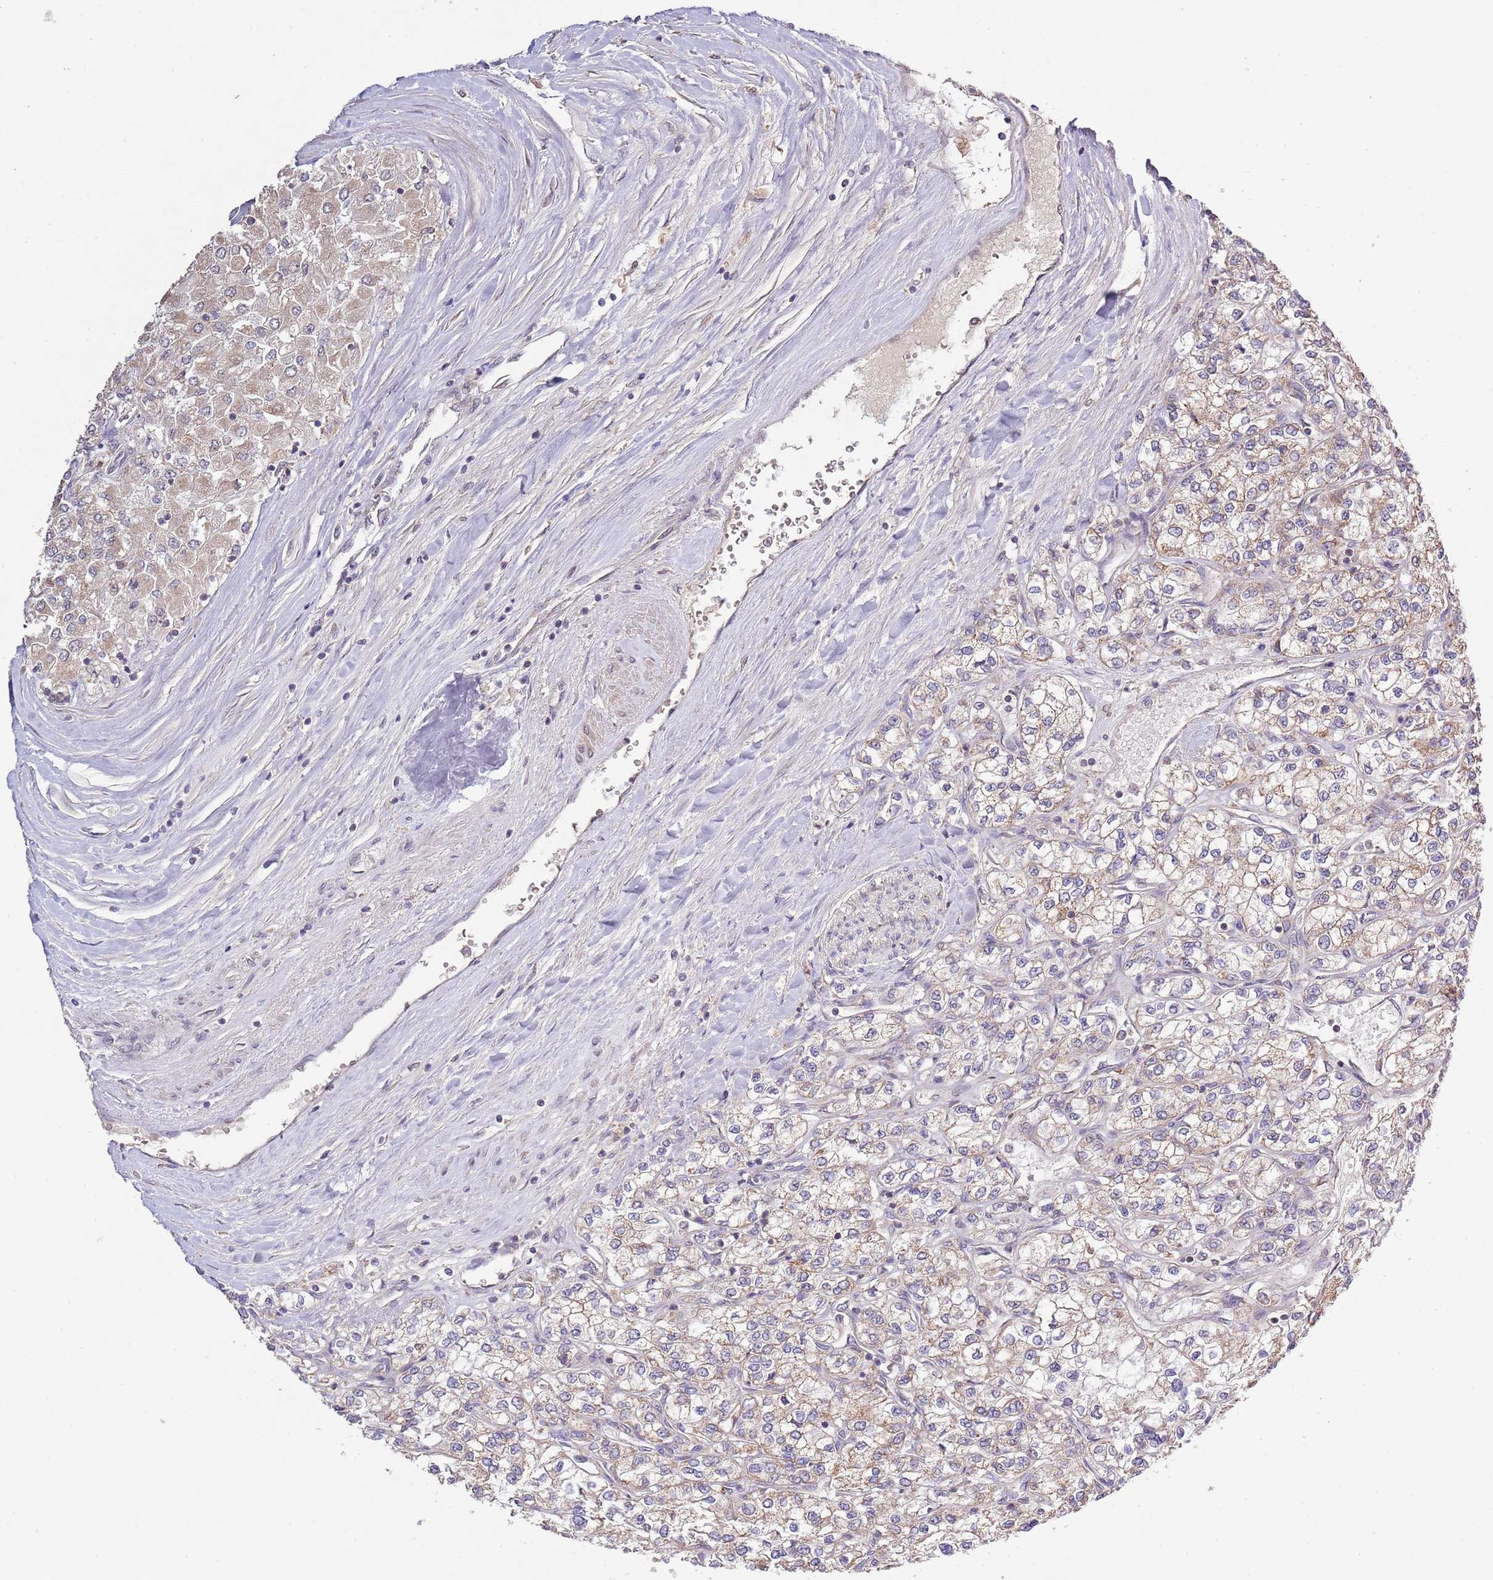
{"staining": {"intensity": "weak", "quantity": ">75%", "location": "cytoplasmic/membranous"}, "tissue": "renal cancer", "cell_type": "Tumor cells", "image_type": "cancer", "snomed": [{"axis": "morphology", "description": "Adenocarcinoma, NOS"}, {"axis": "topography", "description": "Kidney"}], "caption": "Human renal cancer (adenocarcinoma) stained with a protein marker exhibits weak staining in tumor cells.", "gene": "IVD", "patient": {"sex": "male", "age": 80}}